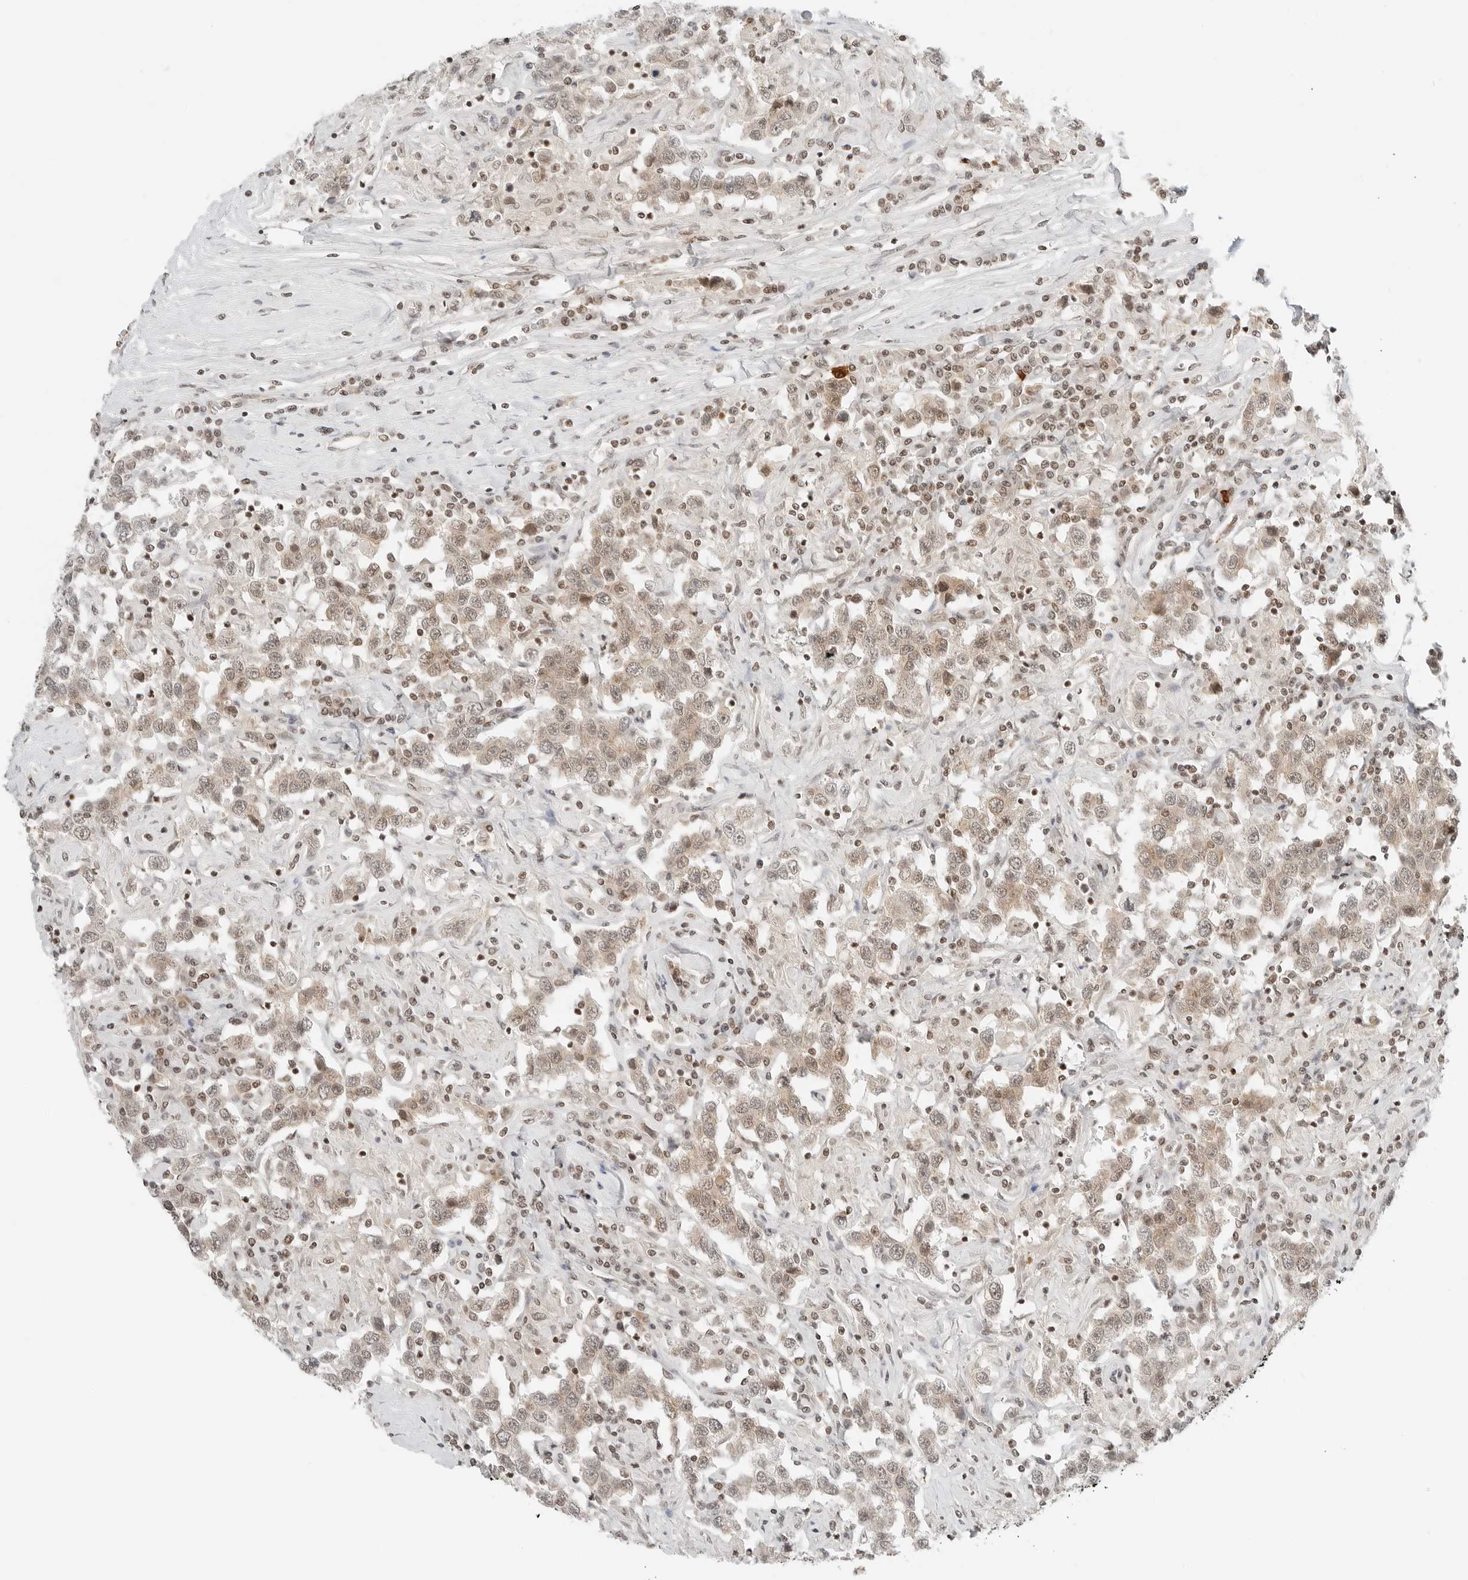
{"staining": {"intensity": "weak", "quantity": "25%-75%", "location": "cytoplasmic/membranous,nuclear"}, "tissue": "testis cancer", "cell_type": "Tumor cells", "image_type": "cancer", "snomed": [{"axis": "morphology", "description": "Seminoma, NOS"}, {"axis": "topography", "description": "Testis"}], "caption": "This is an image of immunohistochemistry (IHC) staining of testis cancer (seminoma), which shows weak staining in the cytoplasmic/membranous and nuclear of tumor cells.", "gene": "CRTC2", "patient": {"sex": "male", "age": 41}}